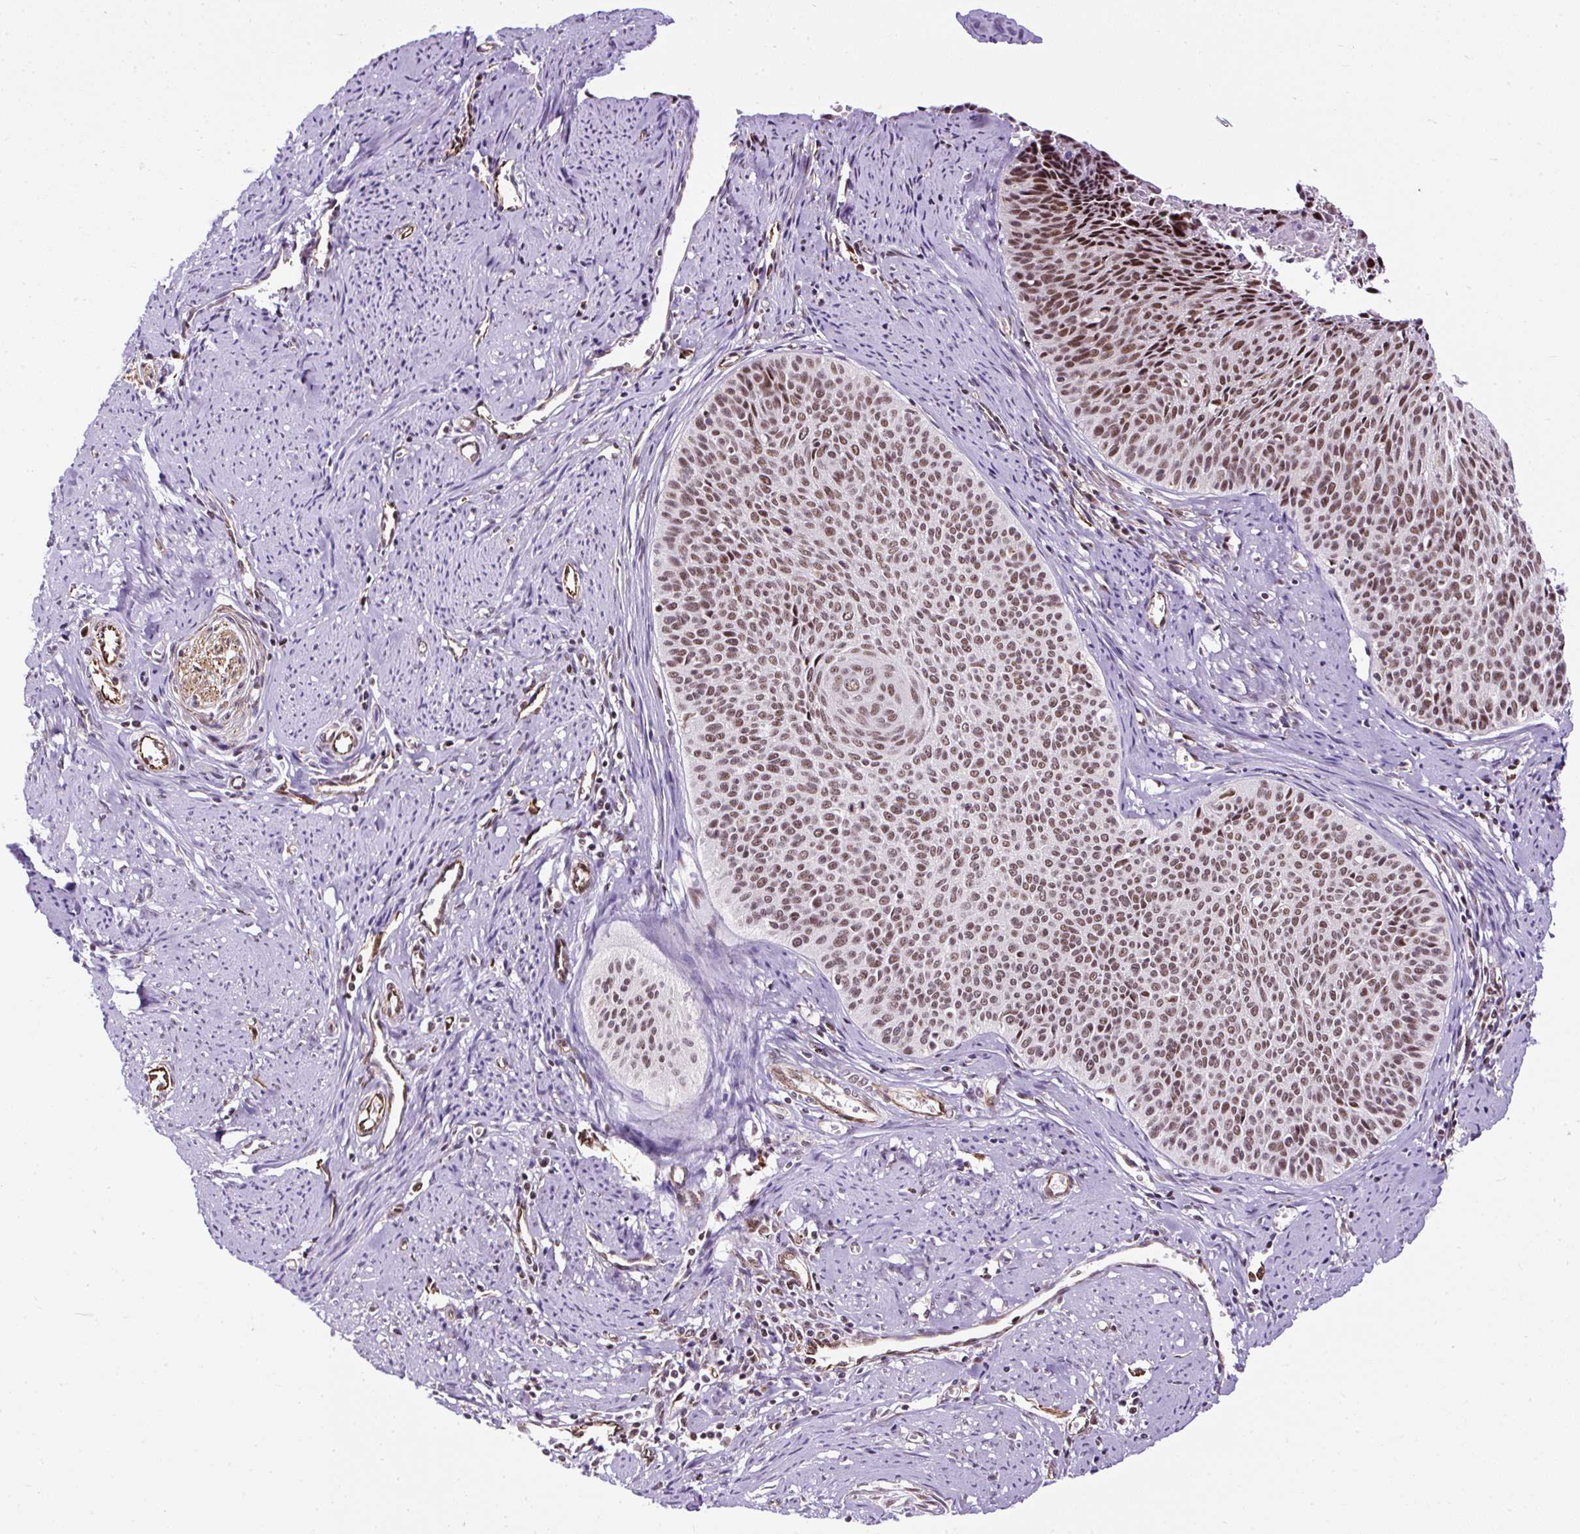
{"staining": {"intensity": "moderate", "quantity": ">75%", "location": "nuclear"}, "tissue": "cervical cancer", "cell_type": "Tumor cells", "image_type": "cancer", "snomed": [{"axis": "morphology", "description": "Squamous cell carcinoma, NOS"}, {"axis": "topography", "description": "Cervix"}], "caption": "IHC of human cervical squamous cell carcinoma shows medium levels of moderate nuclear staining in approximately >75% of tumor cells. The protein is shown in brown color, while the nuclei are stained blue.", "gene": "LUC7L2", "patient": {"sex": "female", "age": 55}}